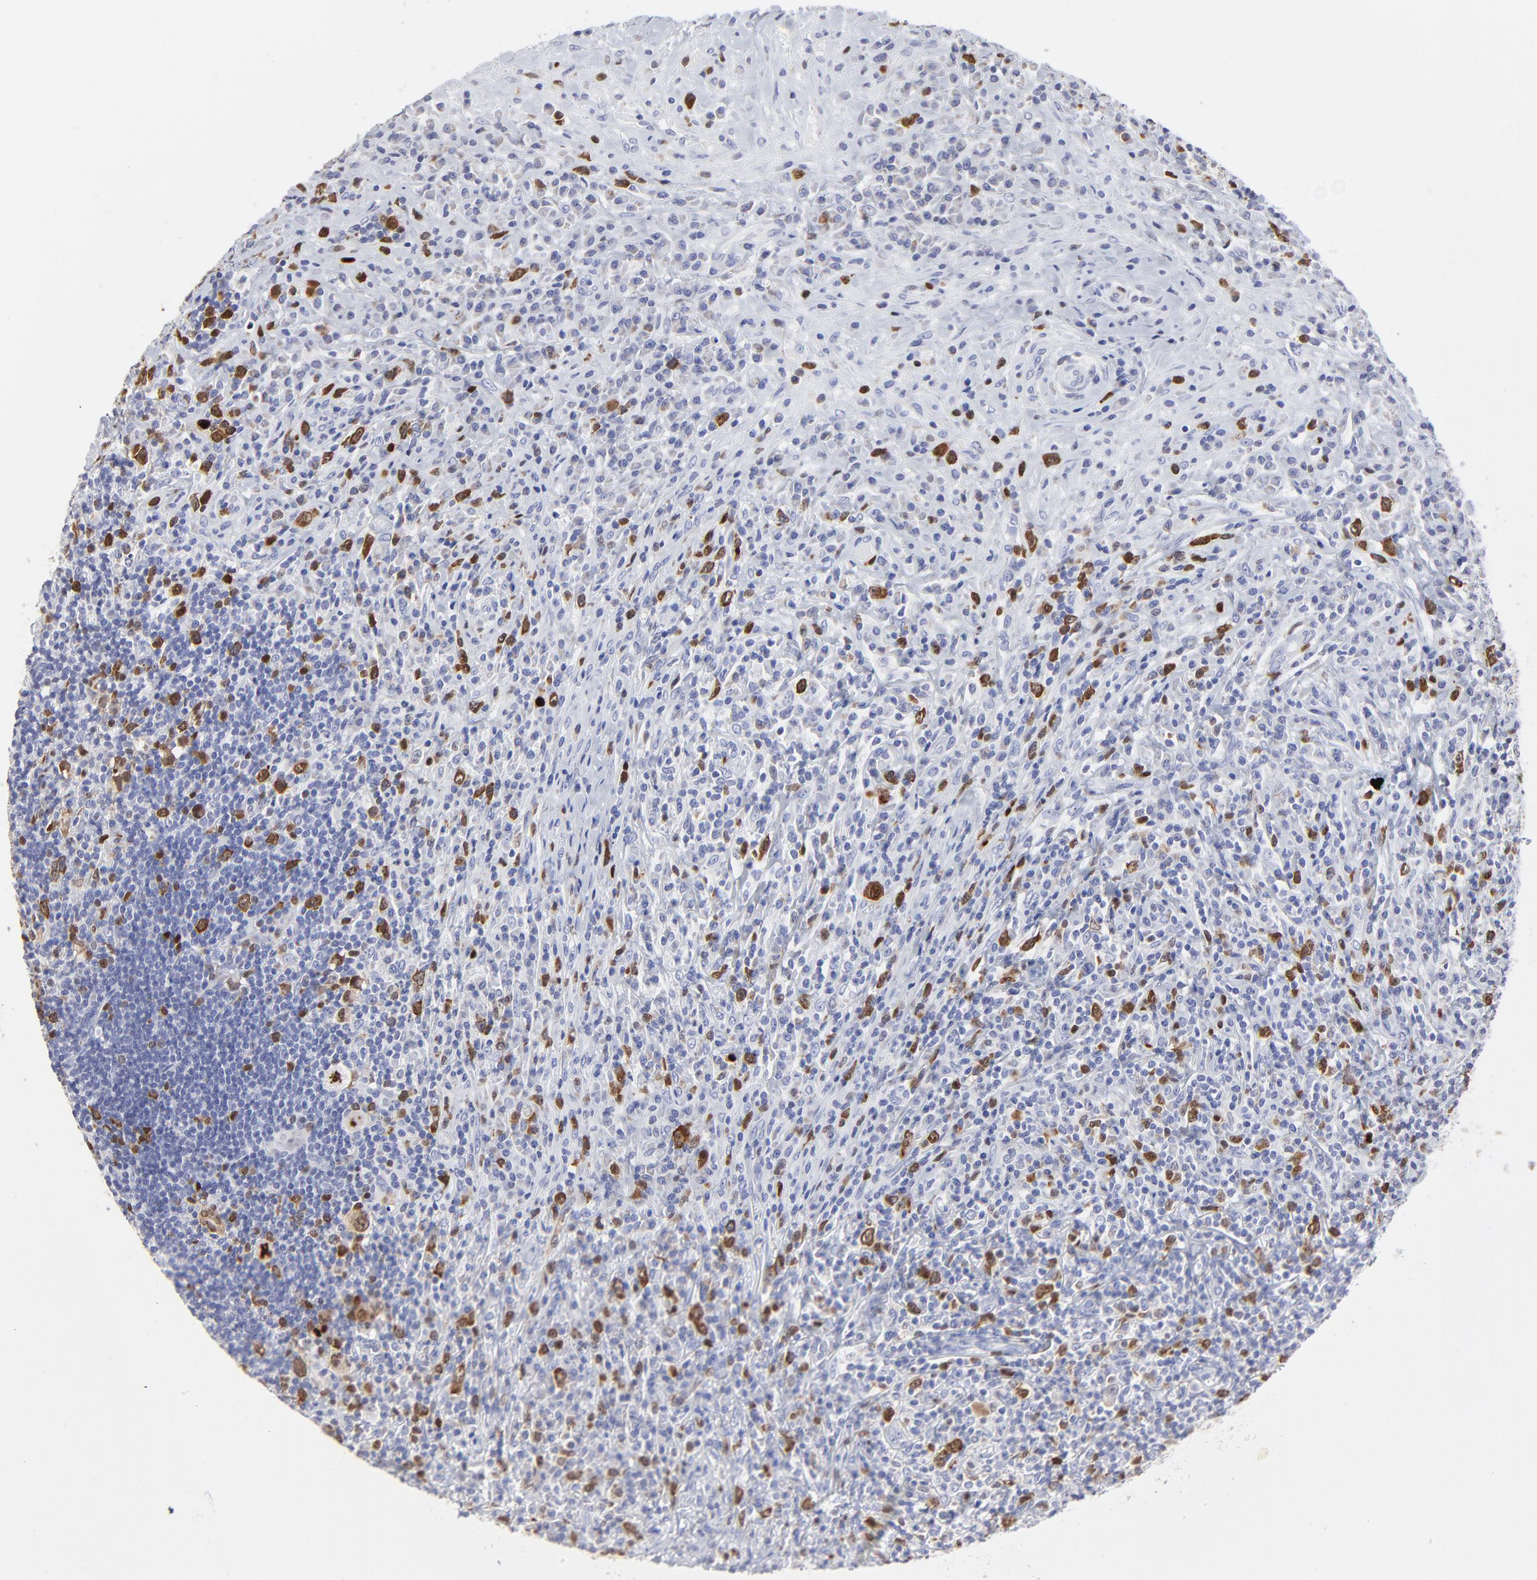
{"staining": {"intensity": "strong", "quantity": "<25%", "location": "cytoplasmic/membranous,nuclear"}, "tissue": "lymphoma", "cell_type": "Tumor cells", "image_type": "cancer", "snomed": [{"axis": "morphology", "description": "Hodgkin's disease, NOS"}, {"axis": "topography", "description": "Lymph node"}], "caption": "Immunohistochemistry (IHC) of lymphoma exhibits medium levels of strong cytoplasmic/membranous and nuclear positivity in approximately <25% of tumor cells.", "gene": "NCAPH", "patient": {"sex": "female", "age": 25}}